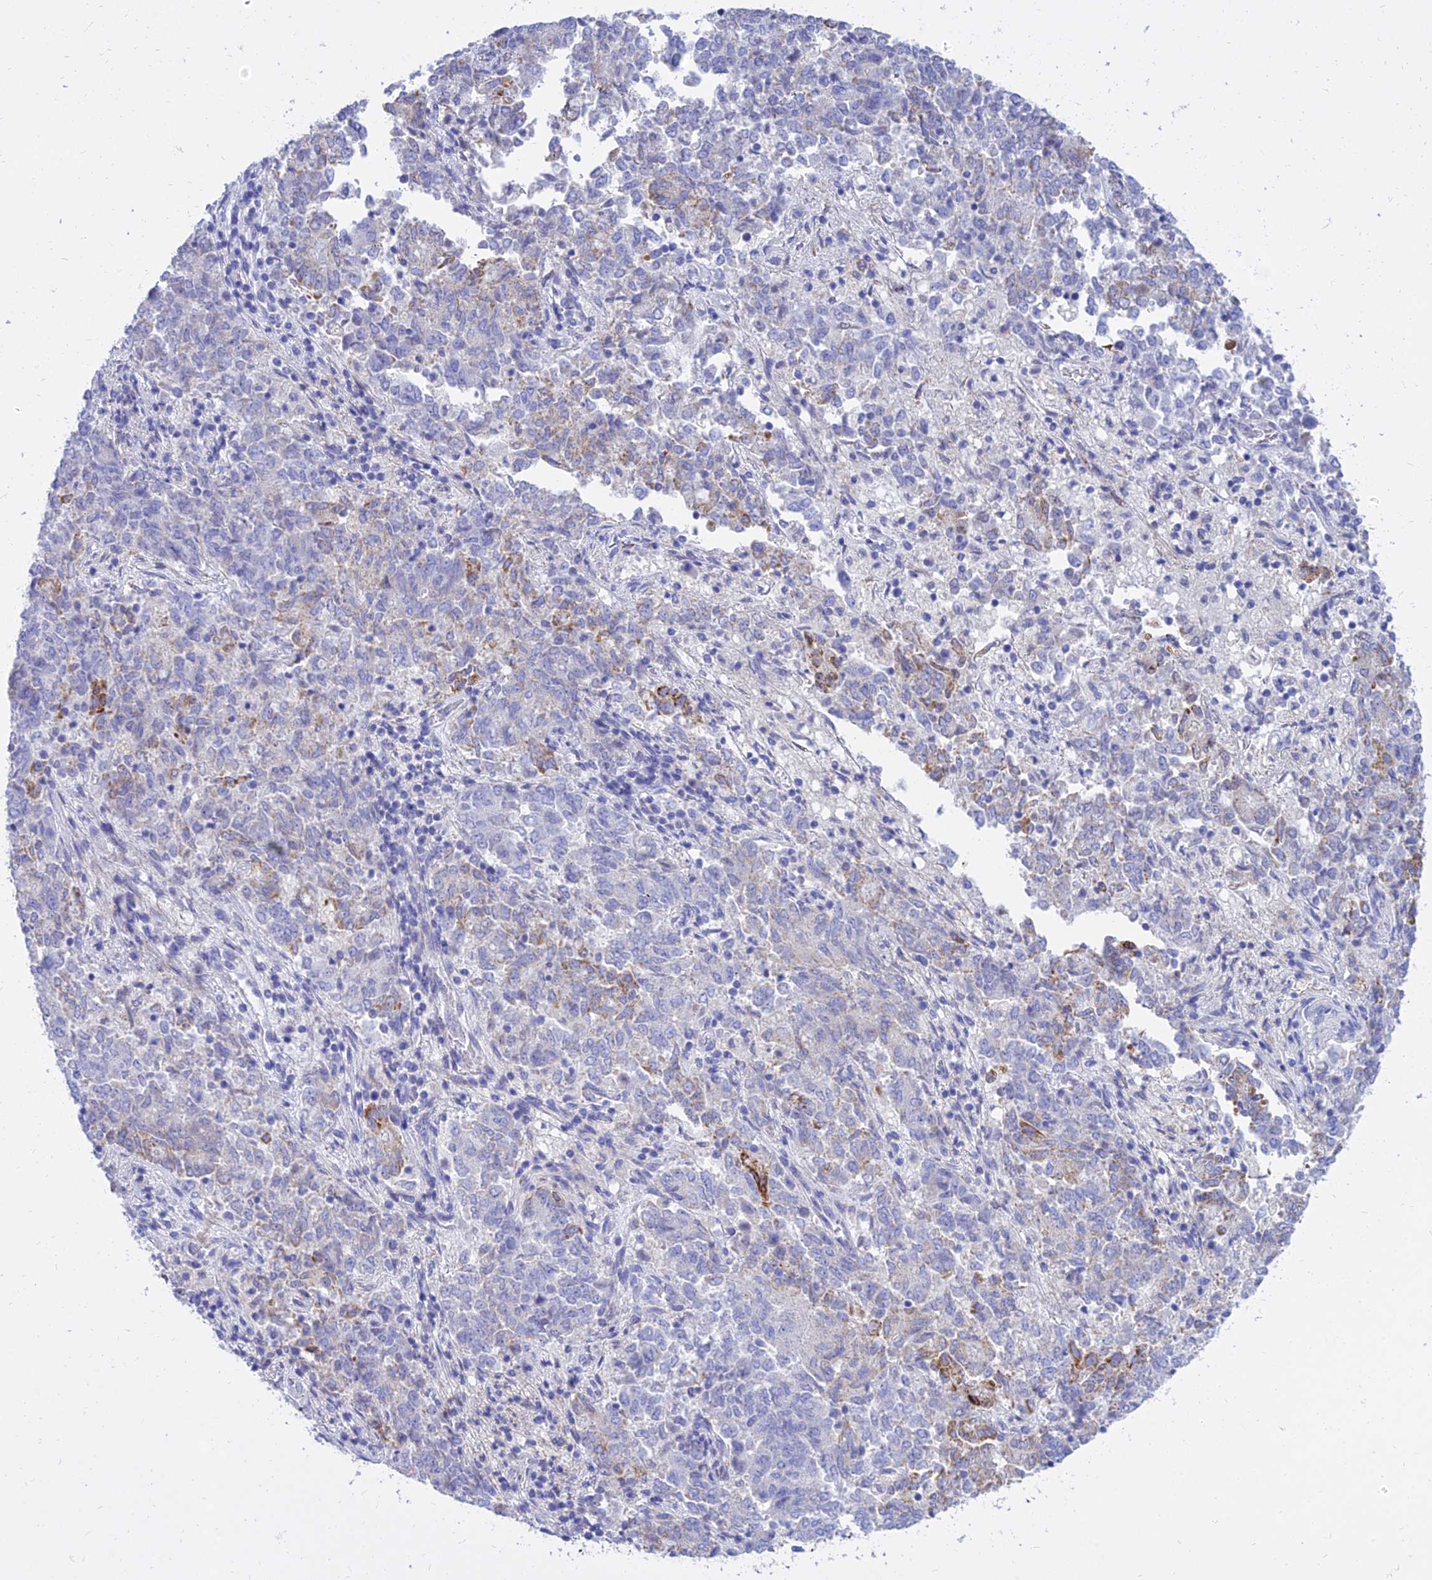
{"staining": {"intensity": "moderate", "quantity": "<25%", "location": "cytoplasmic/membranous"}, "tissue": "endometrial cancer", "cell_type": "Tumor cells", "image_type": "cancer", "snomed": [{"axis": "morphology", "description": "Adenocarcinoma, NOS"}, {"axis": "topography", "description": "Endometrium"}], "caption": "Protein staining demonstrates moderate cytoplasmic/membranous positivity in approximately <25% of tumor cells in endometrial cancer. (DAB = brown stain, brightfield microscopy at high magnification).", "gene": "PKN3", "patient": {"sex": "female", "age": 80}}